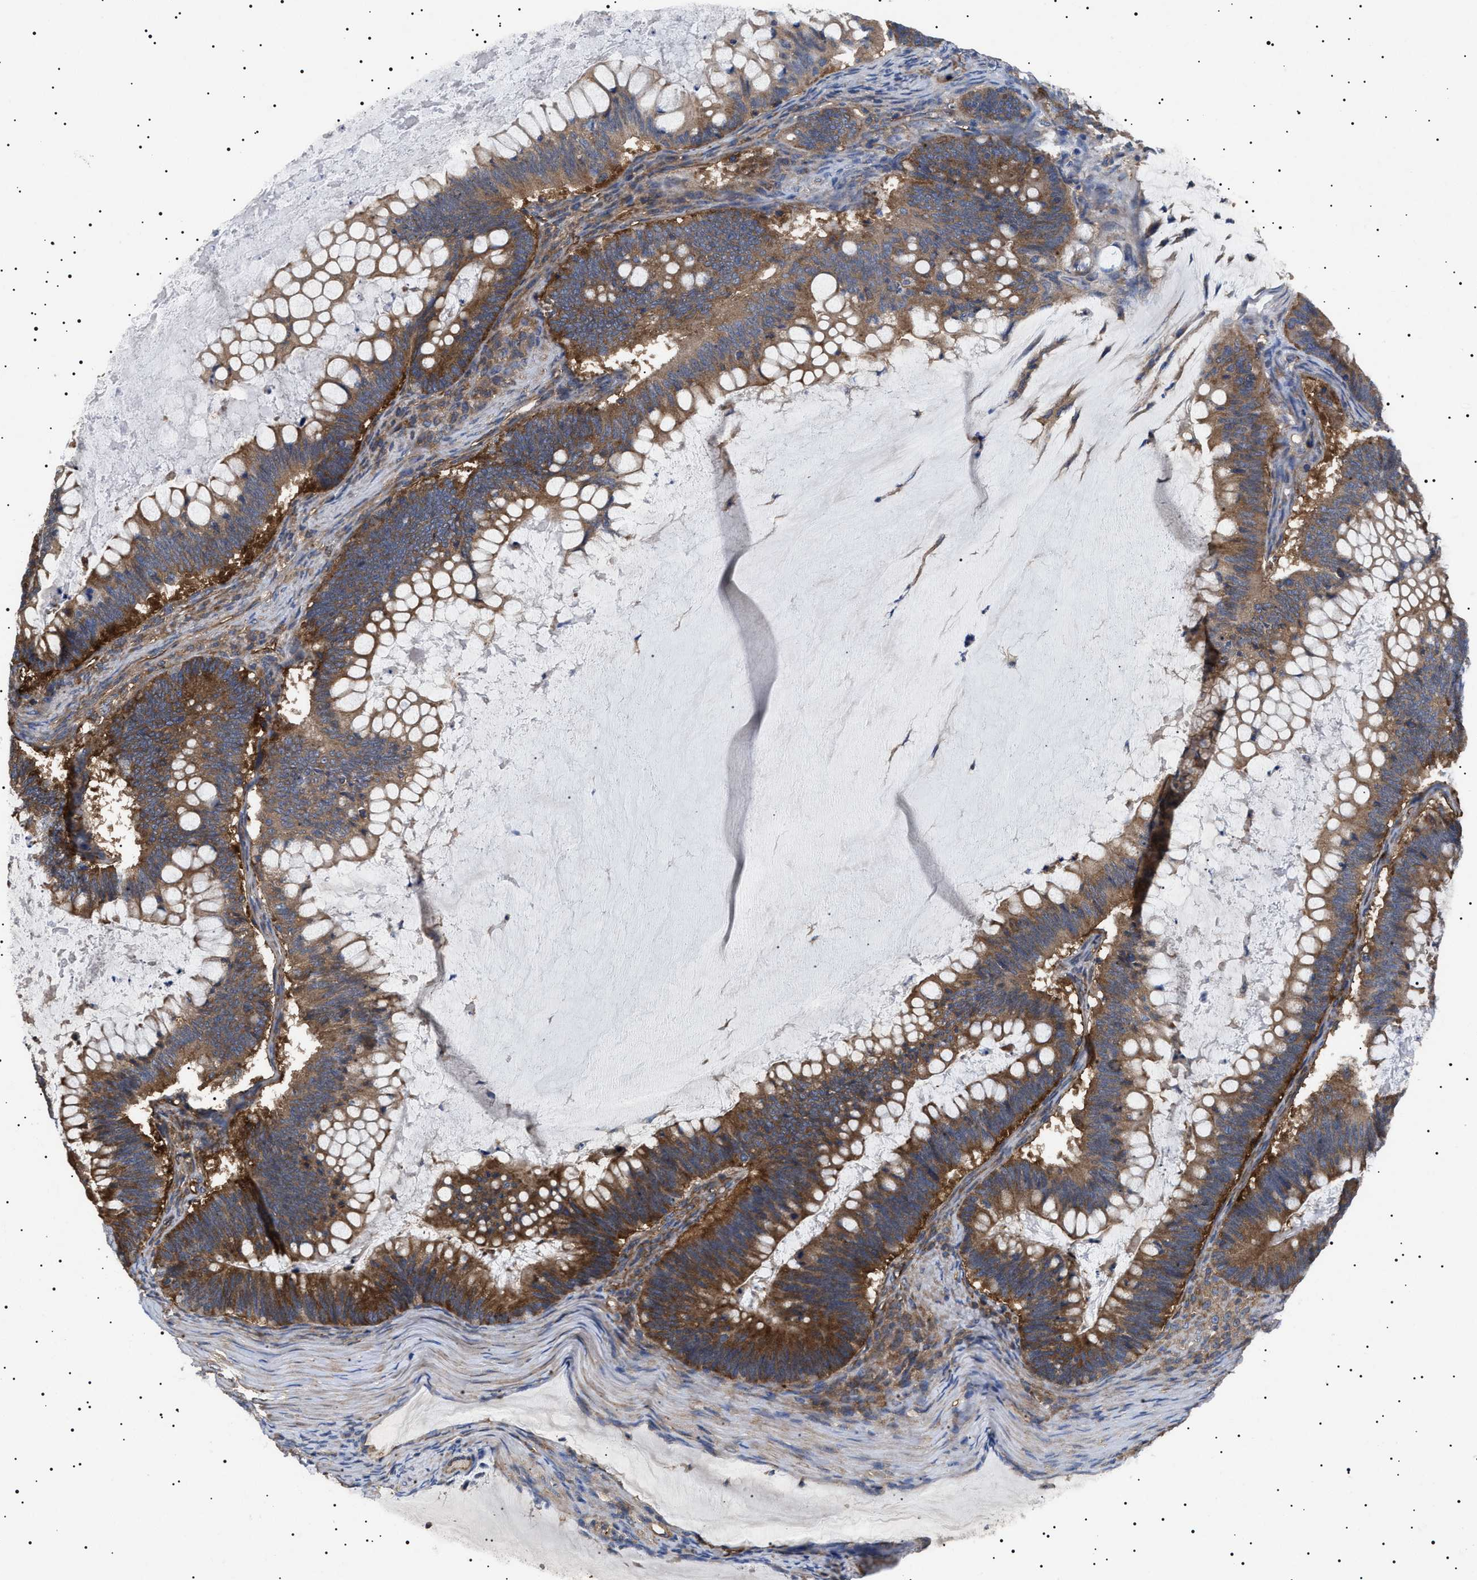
{"staining": {"intensity": "strong", "quantity": ">75%", "location": "cytoplasmic/membranous"}, "tissue": "ovarian cancer", "cell_type": "Tumor cells", "image_type": "cancer", "snomed": [{"axis": "morphology", "description": "Cystadenocarcinoma, mucinous, NOS"}, {"axis": "topography", "description": "Ovary"}], "caption": "Immunohistochemistry image of ovarian mucinous cystadenocarcinoma stained for a protein (brown), which demonstrates high levels of strong cytoplasmic/membranous expression in about >75% of tumor cells.", "gene": "TPP2", "patient": {"sex": "female", "age": 61}}